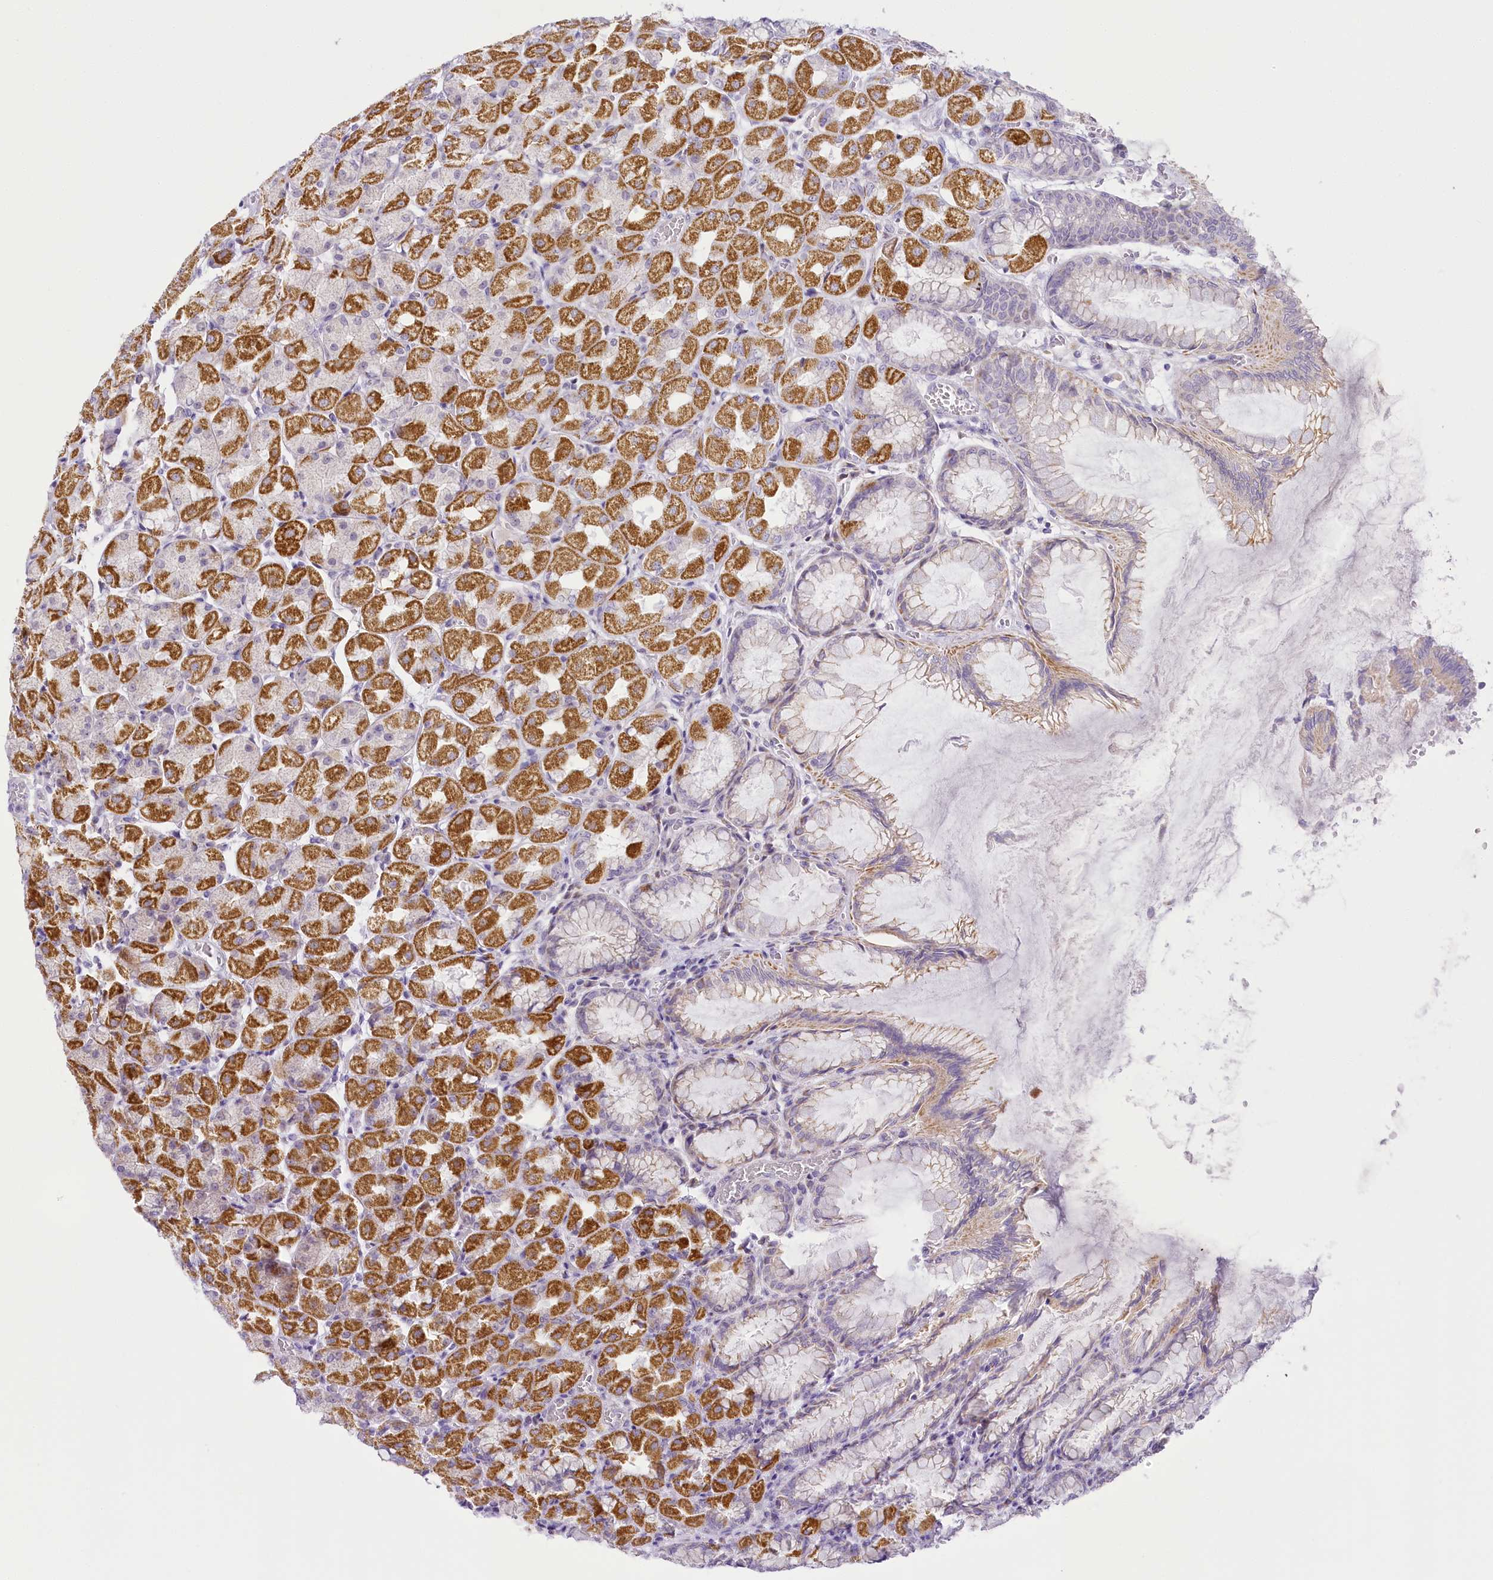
{"staining": {"intensity": "moderate", "quantity": "25%-75%", "location": "cytoplasmic/membranous"}, "tissue": "stomach", "cell_type": "Glandular cells", "image_type": "normal", "snomed": [{"axis": "morphology", "description": "Normal tissue, NOS"}, {"axis": "topography", "description": "Stomach, upper"}], "caption": "Immunohistochemistry (IHC) photomicrograph of benign stomach stained for a protein (brown), which shows medium levels of moderate cytoplasmic/membranous staining in about 25%-75% of glandular cells.", "gene": "CCDC30", "patient": {"sex": "female", "age": 56}}